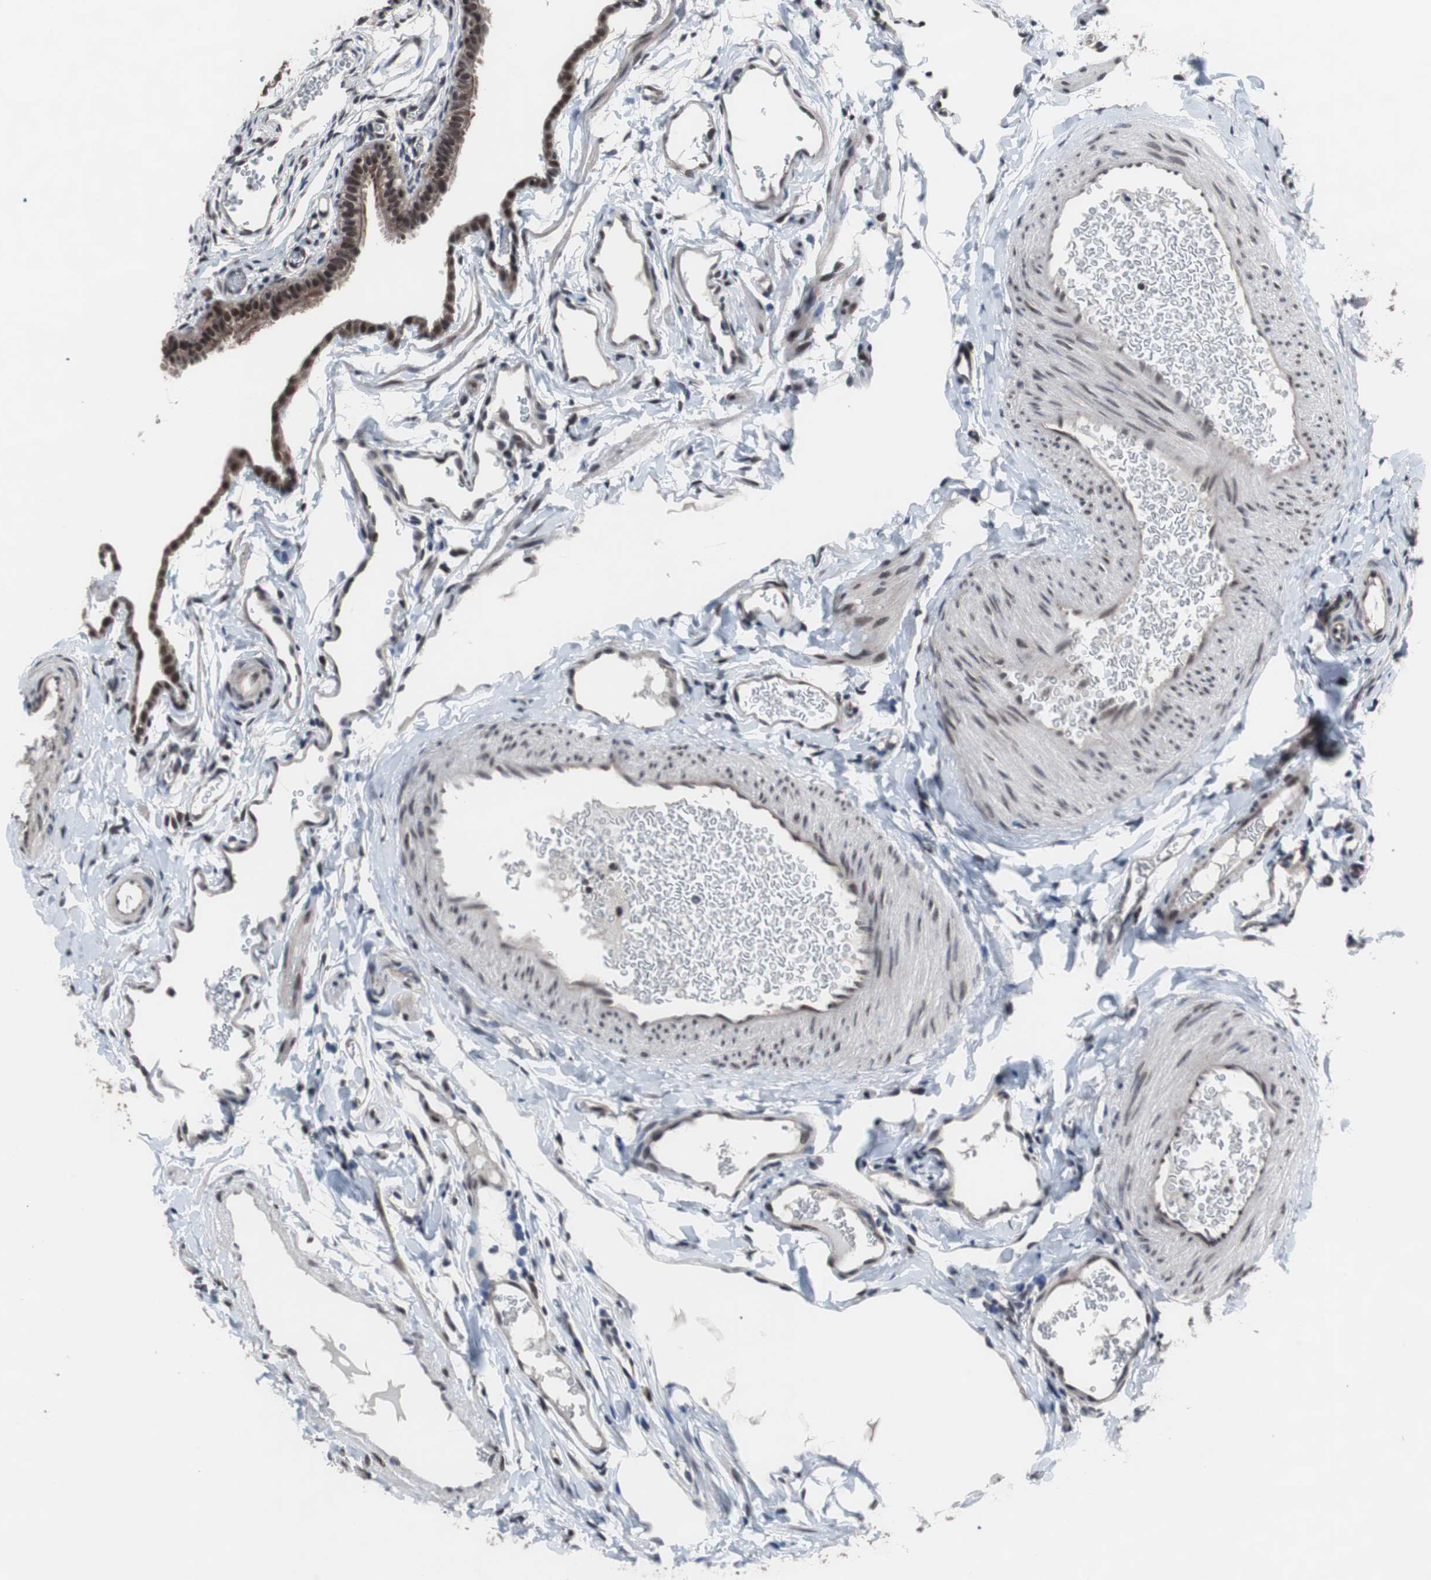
{"staining": {"intensity": "moderate", "quantity": ">75%", "location": "cytoplasmic/membranous,nuclear"}, "tissue": "fallopian tube", "cell_type": "Glandular cells", "image_type": "normal", "snomed": [{"axis": "morphology", "description": "Normal tissue, NOS"}, {"axis": "topography", "description": "Fallopian tube"}, {"axis": "topography", "description": "Placenta"}], "caption": "The histopathology image exhibits a brown stain indicating the presence of a protein in the cytoplasmic/membranous,nuclear of glandular cells in fallopian tube. The staining was performed using DAB (3,3'-diaminobenzidine), with brown indicating positive protein expression. Nuclei are stained blue with hematoxylin.", "gene": "GTF2F2", "patient": {"sex": "female", "age": 34}}